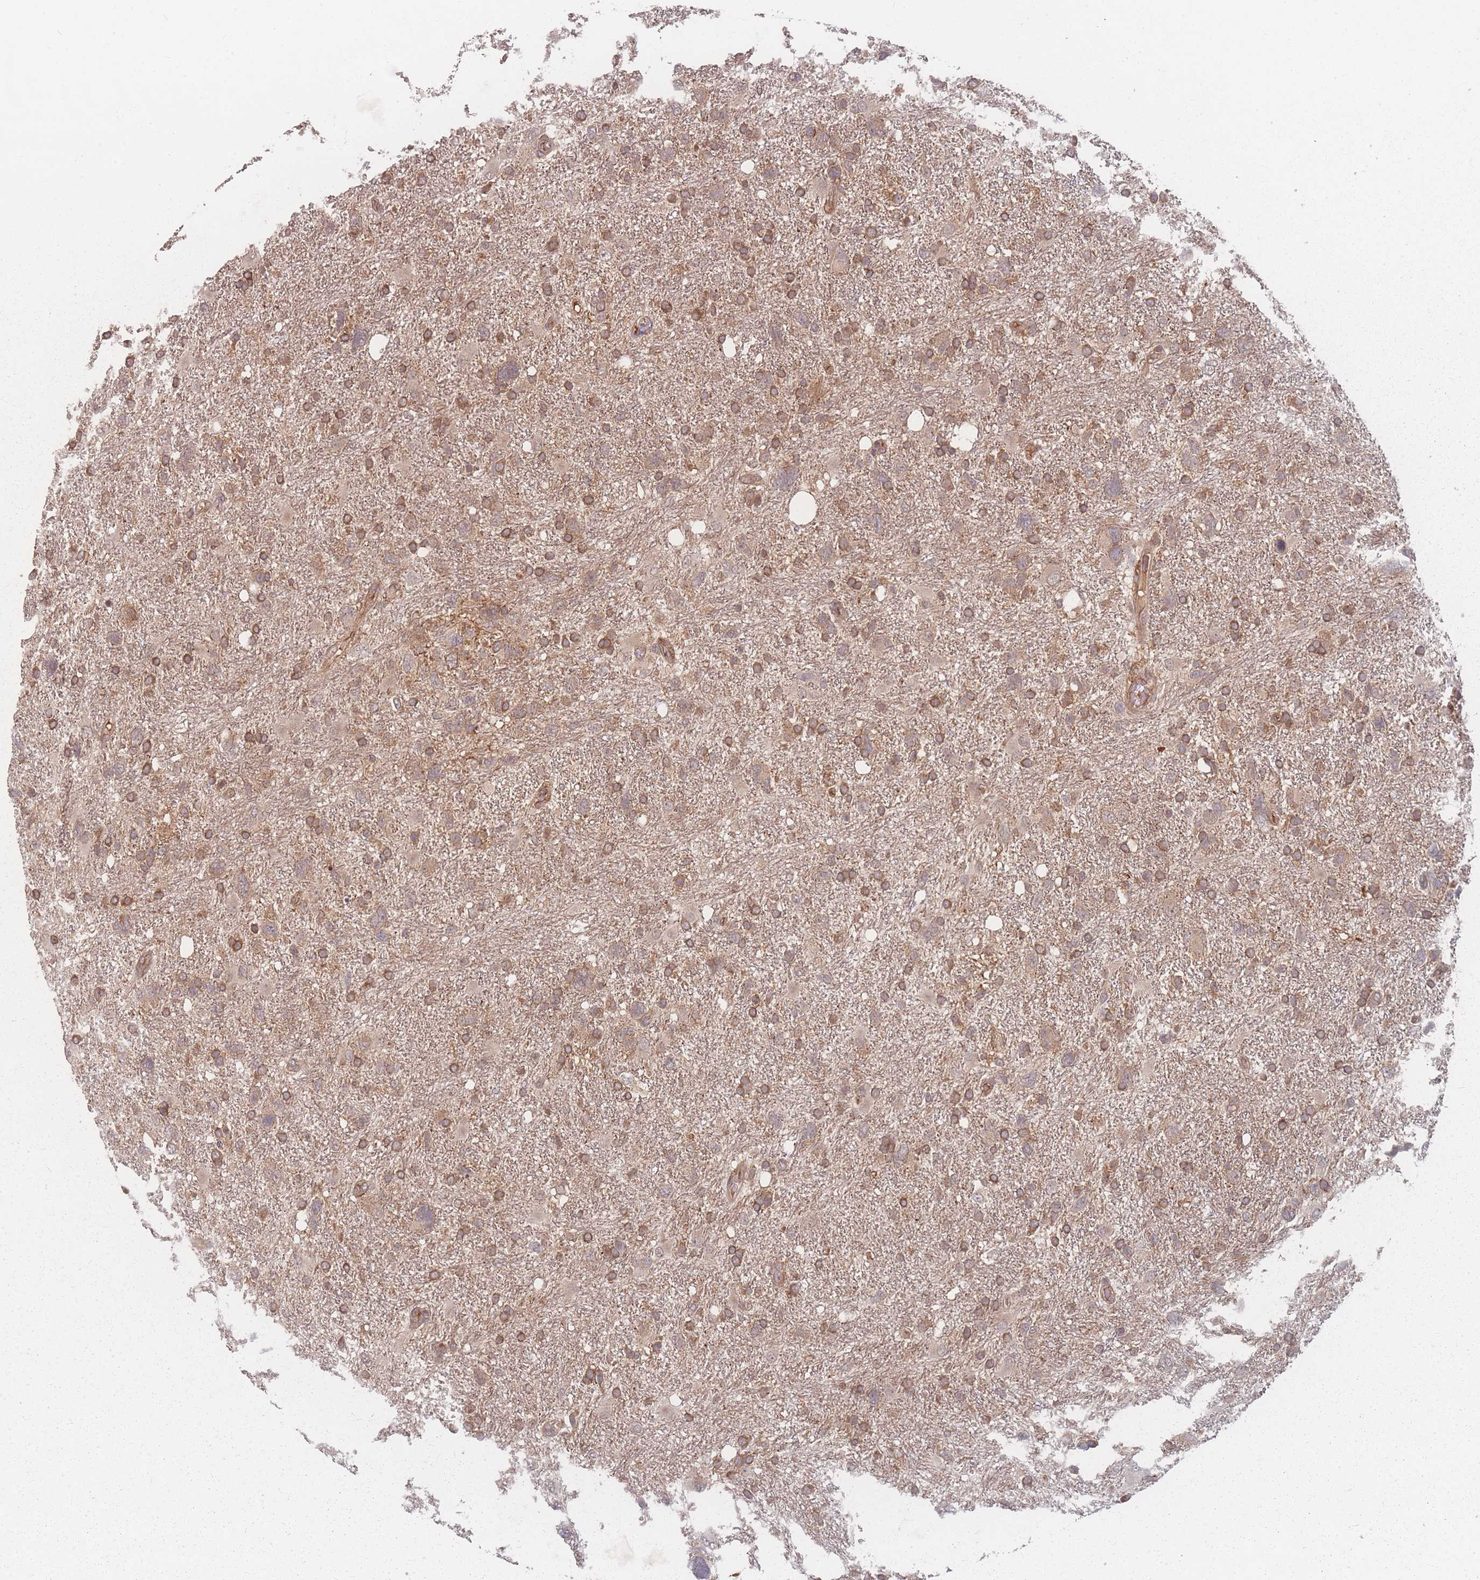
{"staining": {"intensity": "moderate", "quantity": ">75%", "location": "cytoplasmic/membranous"}, "tissue": "glioma", "cell_type": "Tumor cells", "image_type": "cancer", "snomed": [{"axis": "morphology", "description": "Glioma, malignant, High grade"}, {"axis": "topography", "description": "Brain"}], "caption": "IHC of glioma displays medium levels of moderate cytoplasmic/membranous positivity in approximately >75% of tumor cells.", "gene": "HAGH", "patient": {"sex": "male", "age": 61}}